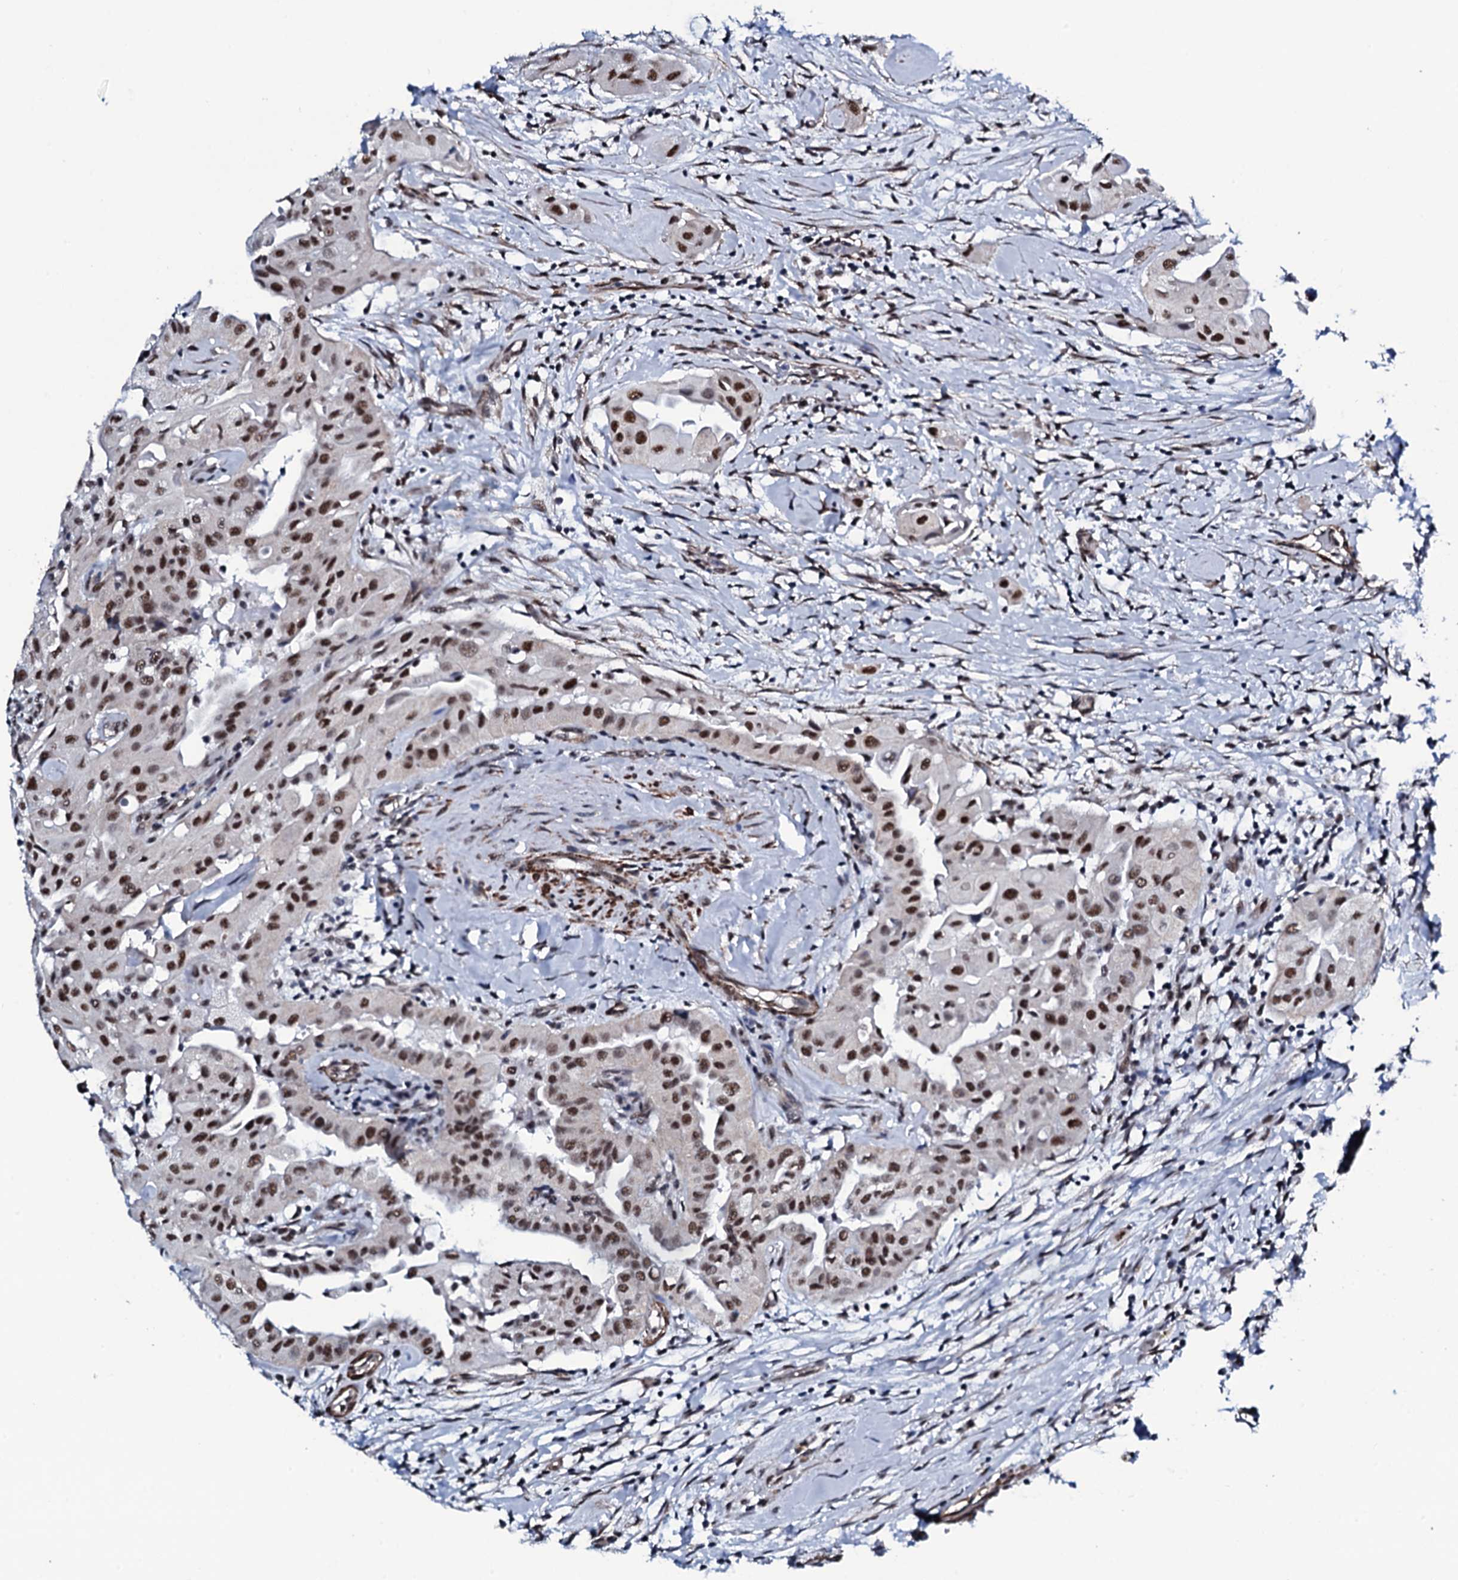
{"staining": {"intensity": "moderate", "quantity": ">75%", "location": "nuclear"}, "tissue": "thyroid cancer", "cell_type": "Tumor cells", "image_type": "cancer", "snomed": [{"axis": "morphology", "description": "Papillary adenocarcinoma, NOS"}, {"axis": "topography", "description": "Thyroid gland"}], "caption": "Thyroid papillary adenocarcinoma tissue shows moderate nuclear staining in approximately >75% of tumor cells, visualized by immunohistochemistry.", "gene": "CWC15", "patient": {"sex": "female", "age": 59}}